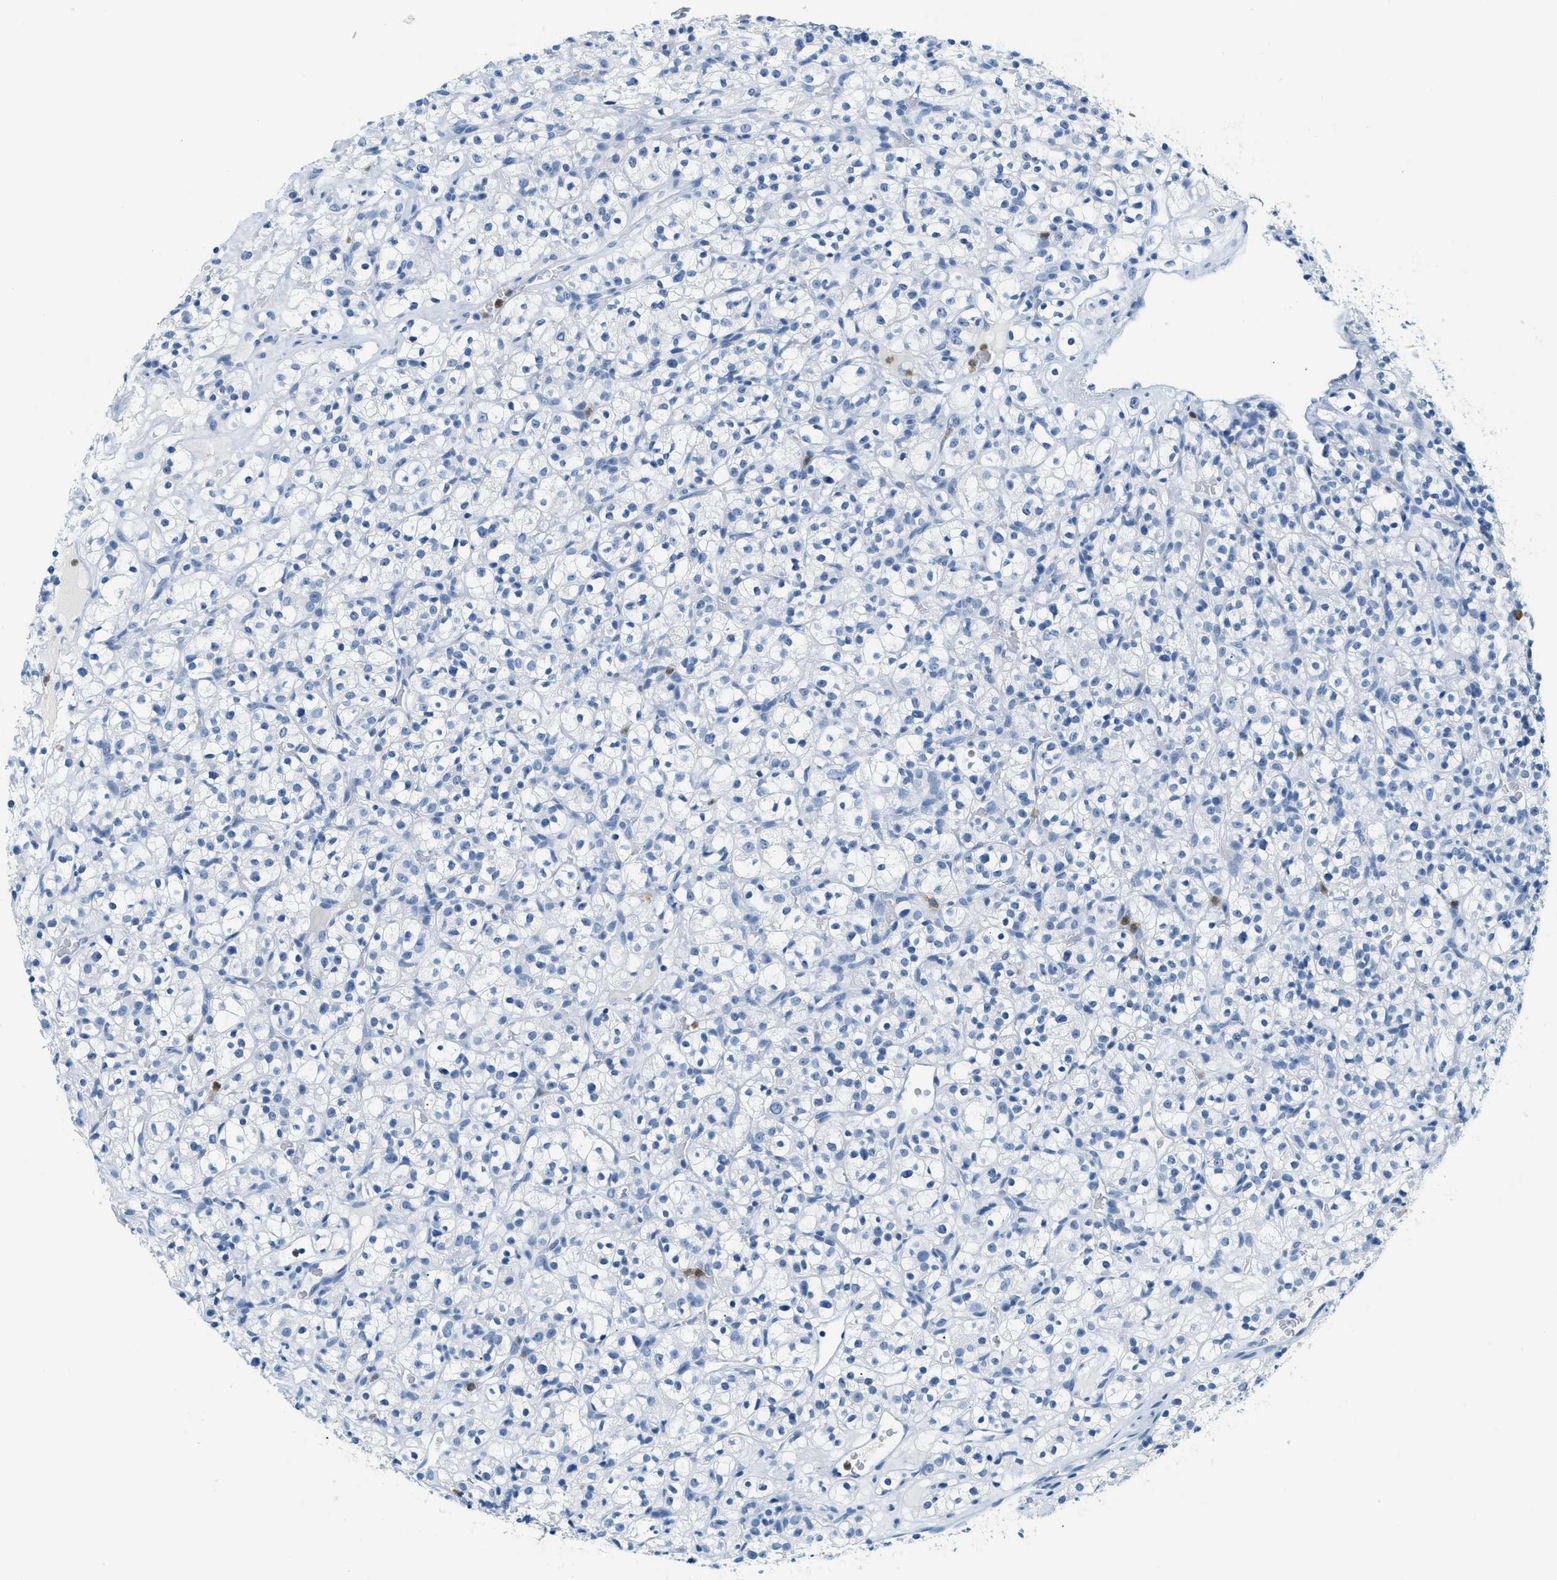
{"staining": {"intensity": "negative", "quantity": "none", "location": "none"}, "tissue": "renal cancer", "cell_type": "Tumor cells", "image_type": "cancer", "snomed": [{"axis": "morphology", "description": "Normal tissue, NOS"}, {"axis": "morphology", "description": "Adenocarcinoma, NOS"}, {"axis": "topography", "description": "Kidney"}], "caption": "This is an immunohistochemistry (IHC) image of adenocarcinoma (renal). There is no staining in tumor cells.", "gene": "LCN2", "patient": {"sex": "female", "age": 72}}